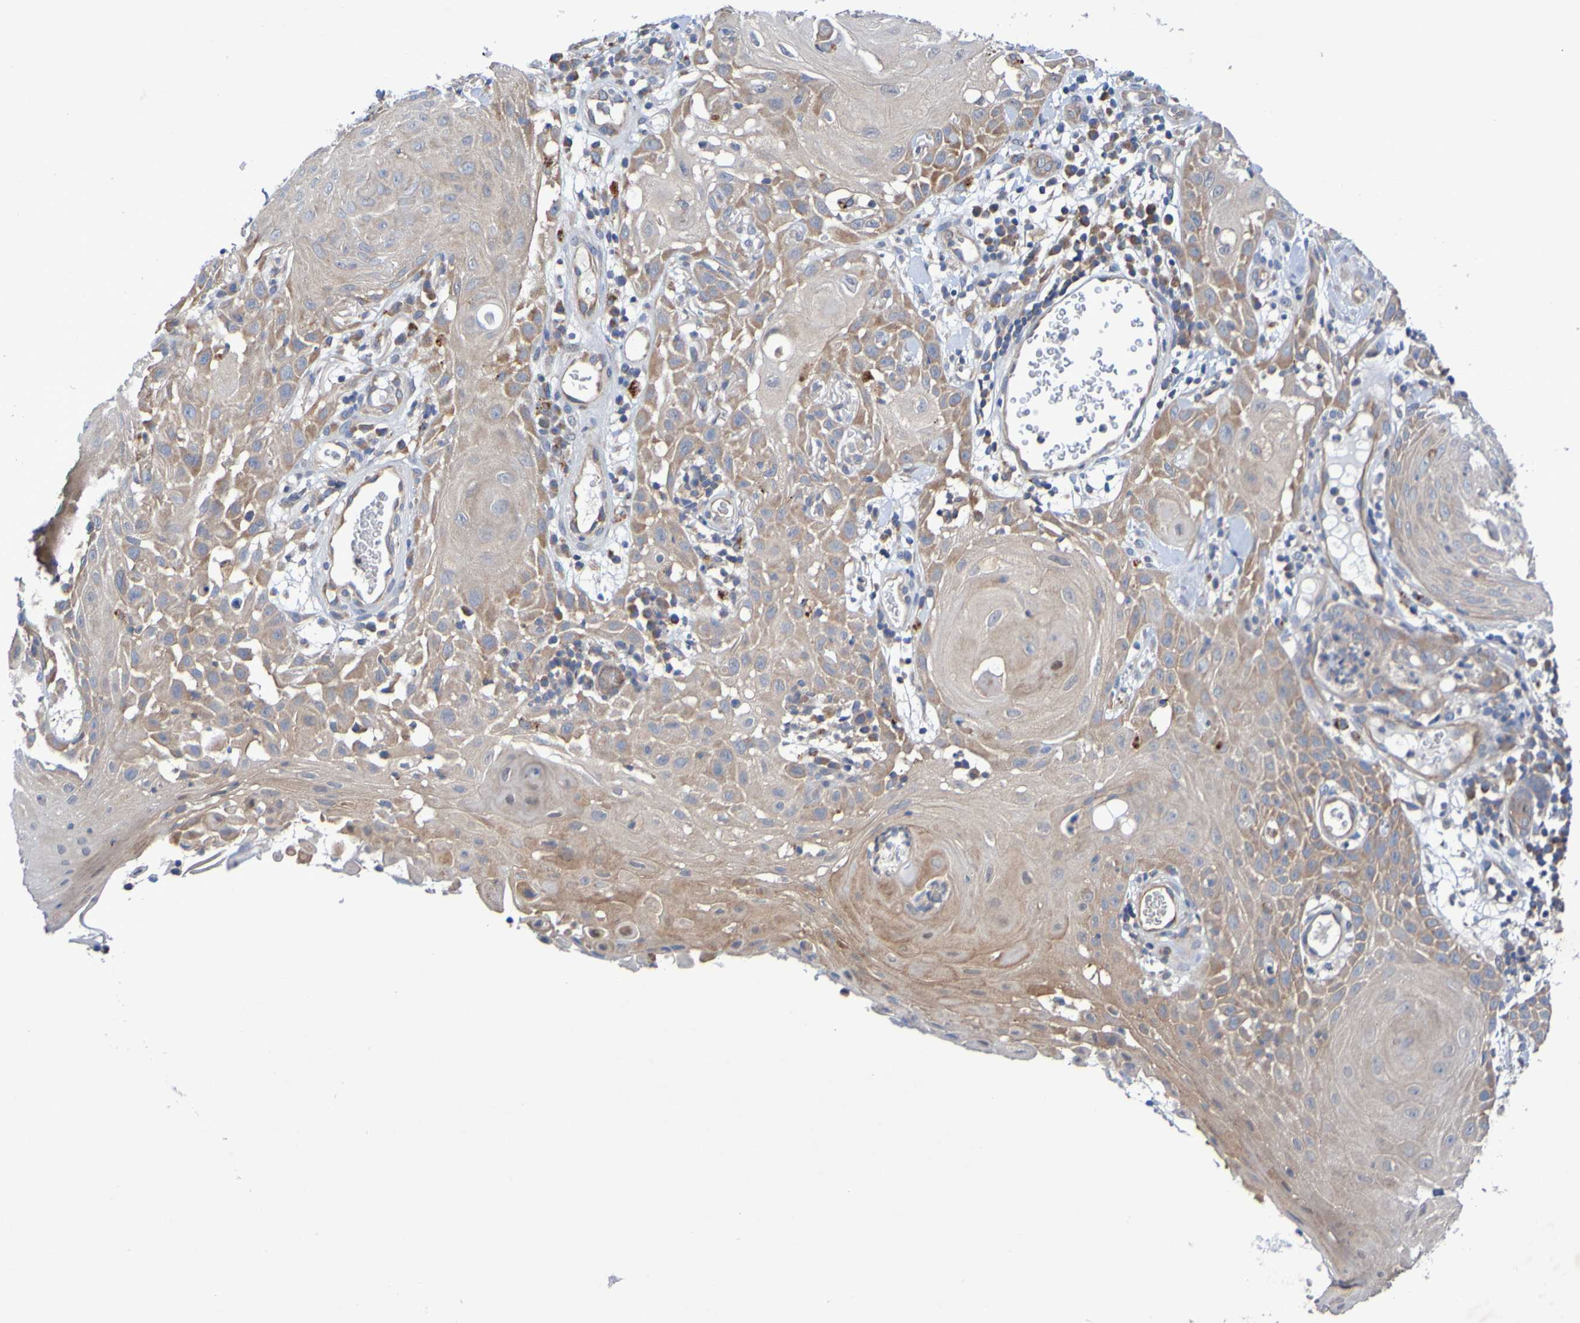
{"staining": {"intensity": "moderate", "quantity": ">75%", "location": "cytoplasmic/membranous"}, "tissue": "skin cancer", "cell_type": "Tumor cells", "image_type": "cancer", "snomed": [{"axis": "morphology", "description": "Squamous cell carcinoma, NOS"}, {"axis": "topography", "description": "Skin"}], "caption": "Immunohistochemistry (DAB (3,3'-diaminobenzidine)) staining of skin squamous cell carcinoma exhibits moderate cytoplasmic/membranous protein staining in about >75% of tumor cells. The protein is stained brown, and the nuclei are stained in blue (DAB (3,3'-diaminobenzidine) IHC with brightfield microscopy, high magnification).", "gene": "SDK1", "patient": {"sex": "male", "age": 24}}